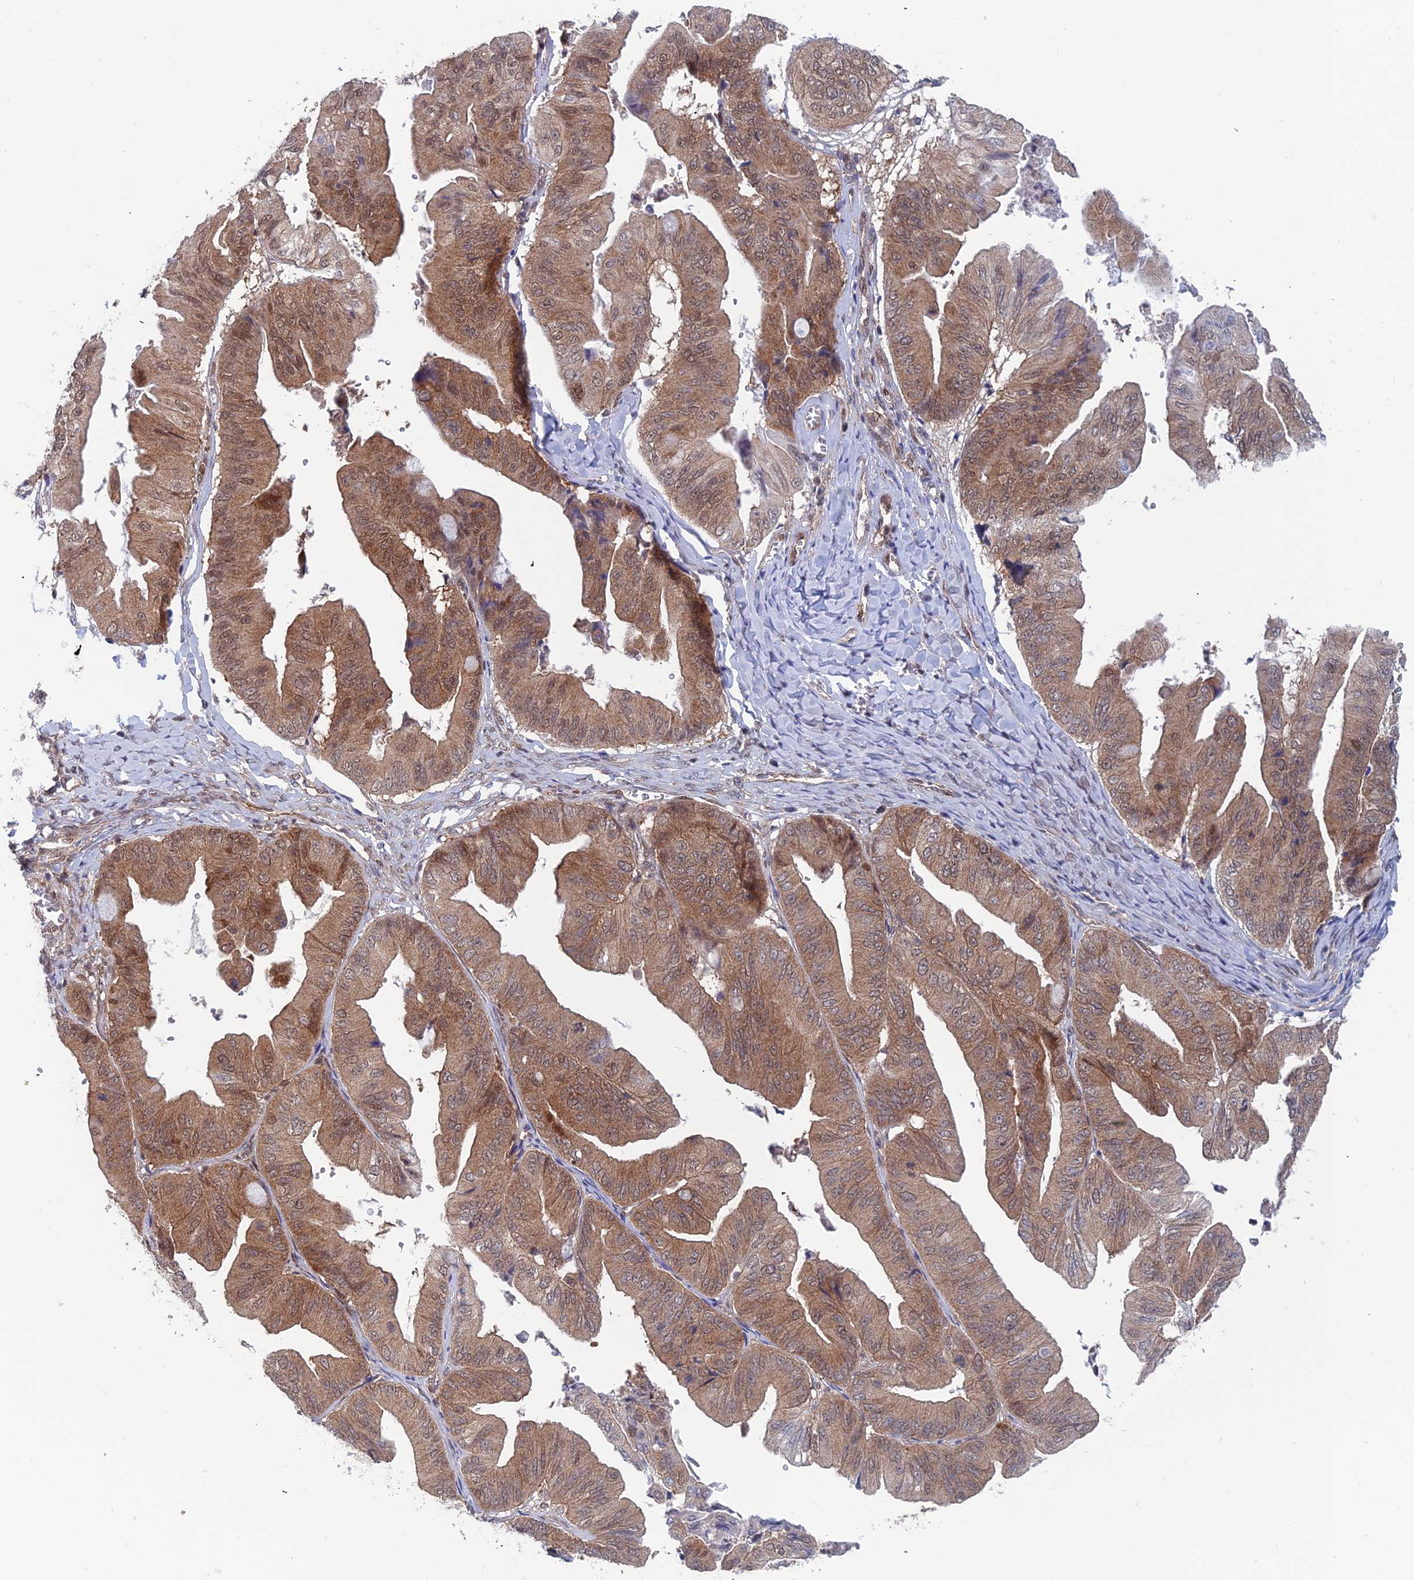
{"staining": {"intensity": "moderate", "quantity": ">75%", "location": "cytoplasmic/membranous,nuclear"}, "tissue": "ovarian cancer", "cell_type": "Tumor cells", "image_type": "cancer", "snomed": [{"axis": "morphology", "description": "Cystadenocarcinoma, mucinous, NOS"}, {"axis": "topography", "description": "Ovary"}], "caption": "IHC micrograph of ovarian cancer (mucinous cystadenocarcinoma) stained for a protein (brown), which demonstrates medium levels of moderate cytoplasmic/membranous and nuclear positivity in about >75% of tumor cells.", "gene": "IGBP1", "patient": {"sex": "female", "age": 61}}